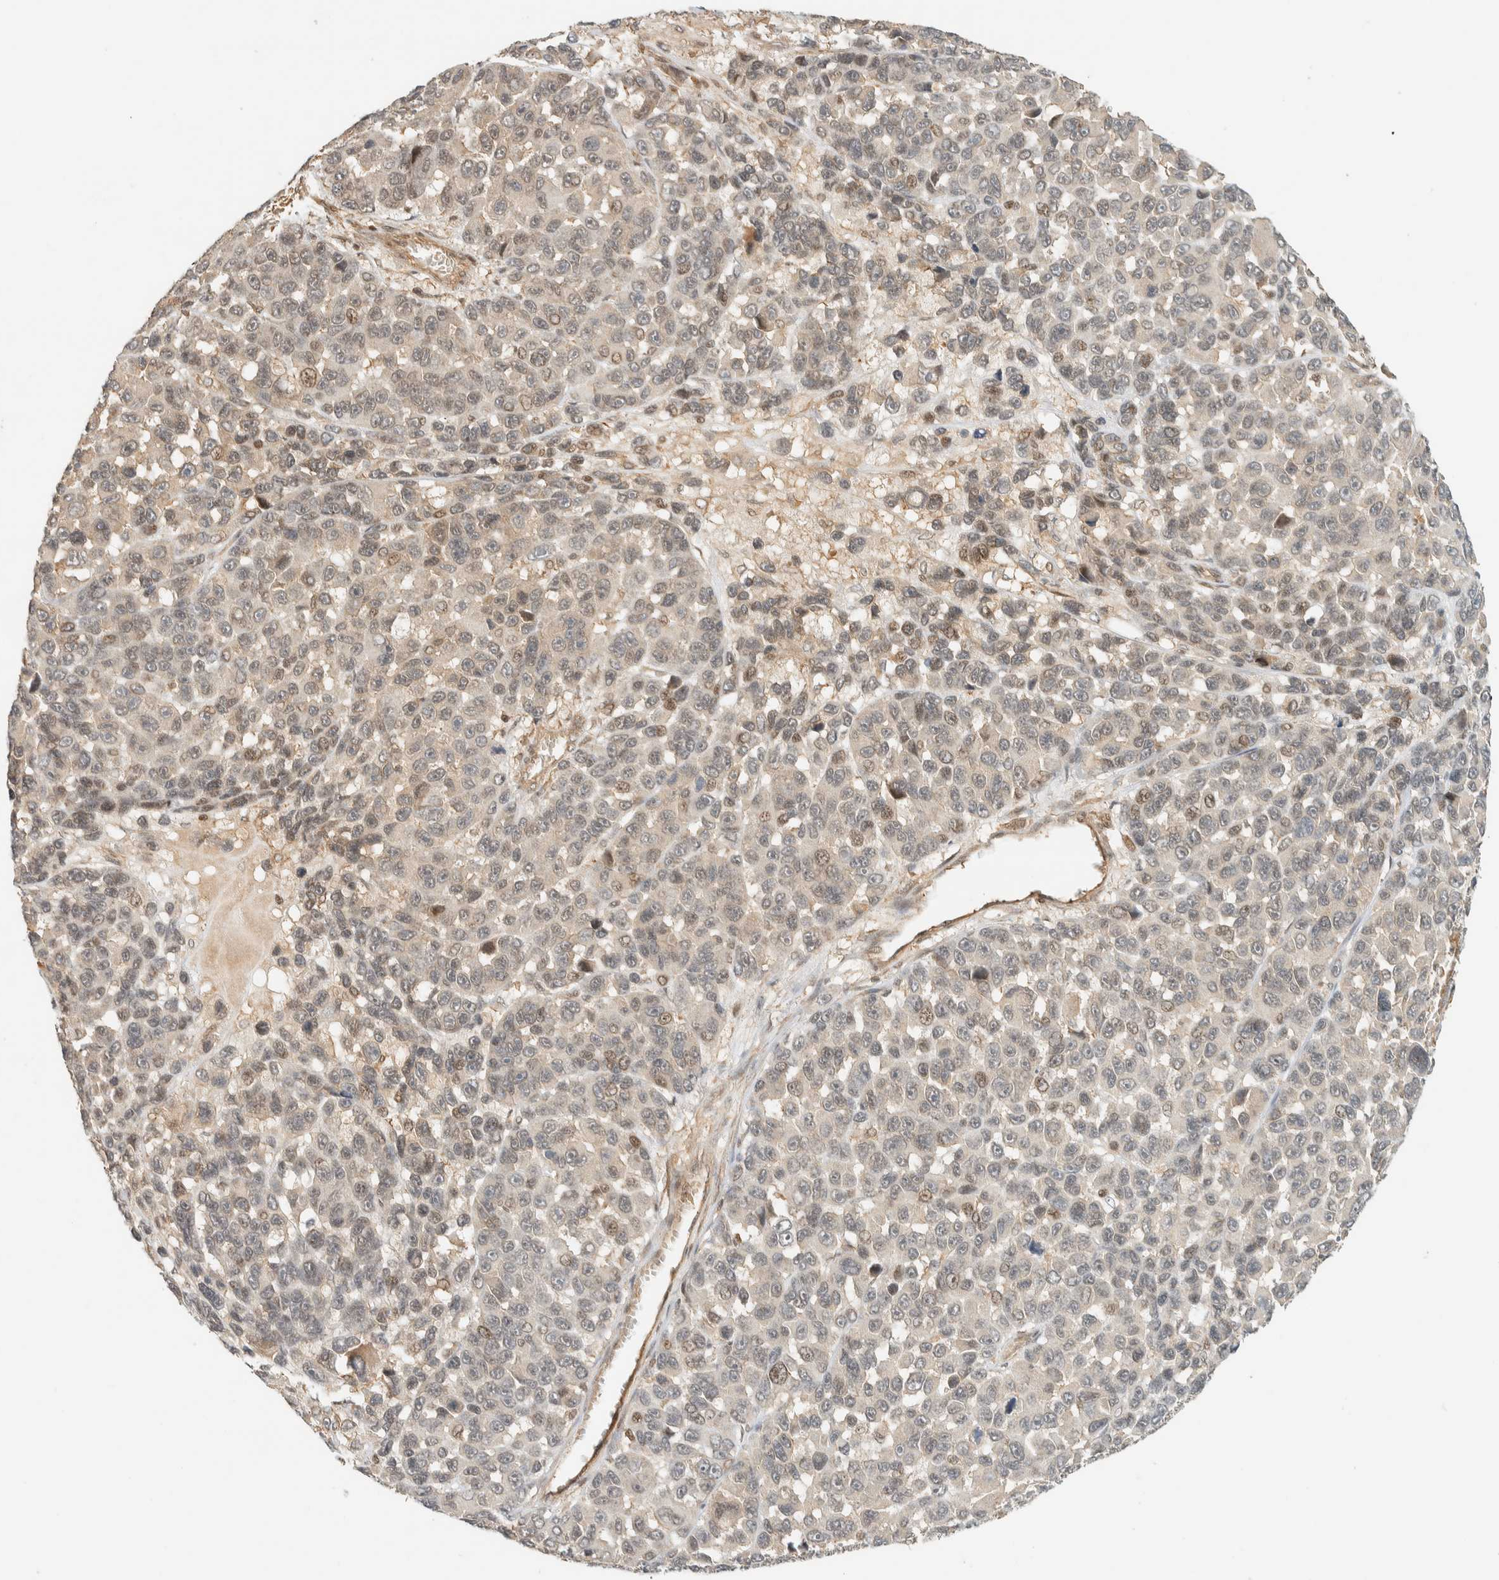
{"staining": {"intensity": "weak", "quantity": "25%-75%", "location": "nuclear"}, "tissue": "melanoma", "cell_type": "Tumor cells", "image_type": "cancer", "snomed": [{"axis": "morphology", "description": "Malignant melanoma, NOS"}, {"axis": "topography", "description": "Skin"}], "caption": "Immunohistochemistry (IHC) image of human malignant melanoma stained for a protein (brown), which demonstrates low levels of weak nuclear expression in approximately 25%-75% of tumor cells.", "gene": "ARFGEF1", "patient": {"sex": "male", "age": 53}}